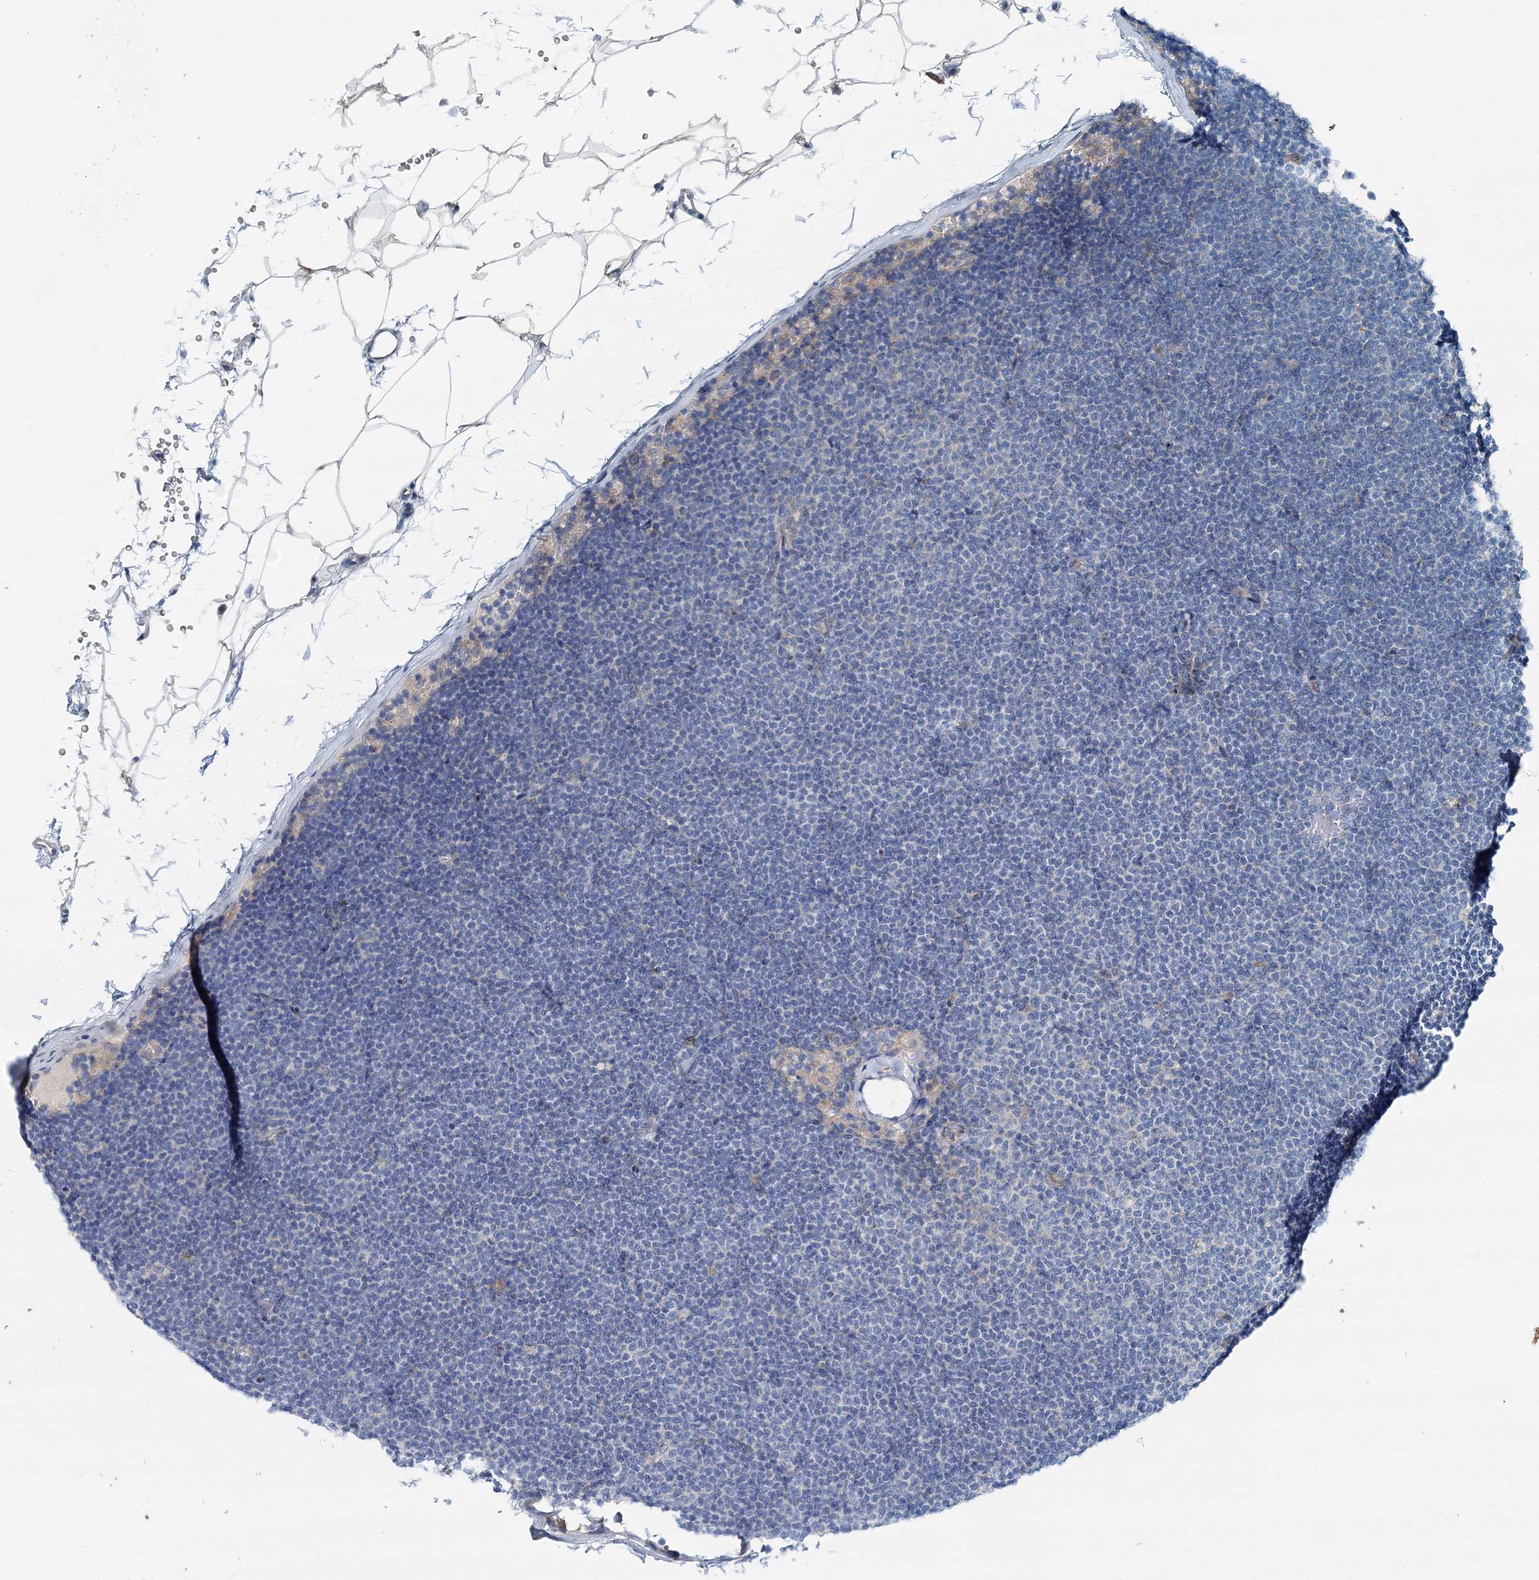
{"staining": {"intensity": "negative", "quantity": "none", "location": "none"}, "tissue": "lymphoma", "cell_type": "Tumor cells", "image_type": "cancer", "snomed": [{"axis": "morphology", "description": "Malignant lymphoma, non-Hodgkin's type, Low grade"}, {"axis": "topography", "description": "Lymph node"}], "caption": "Immunohistochemistry micrograph of human lymphoma stained for a protein (brown), which demonstrates no positivity in tumor cells.", "gene": "MPHOSPH9", "patient": {"sex": "female", "age": 53}}